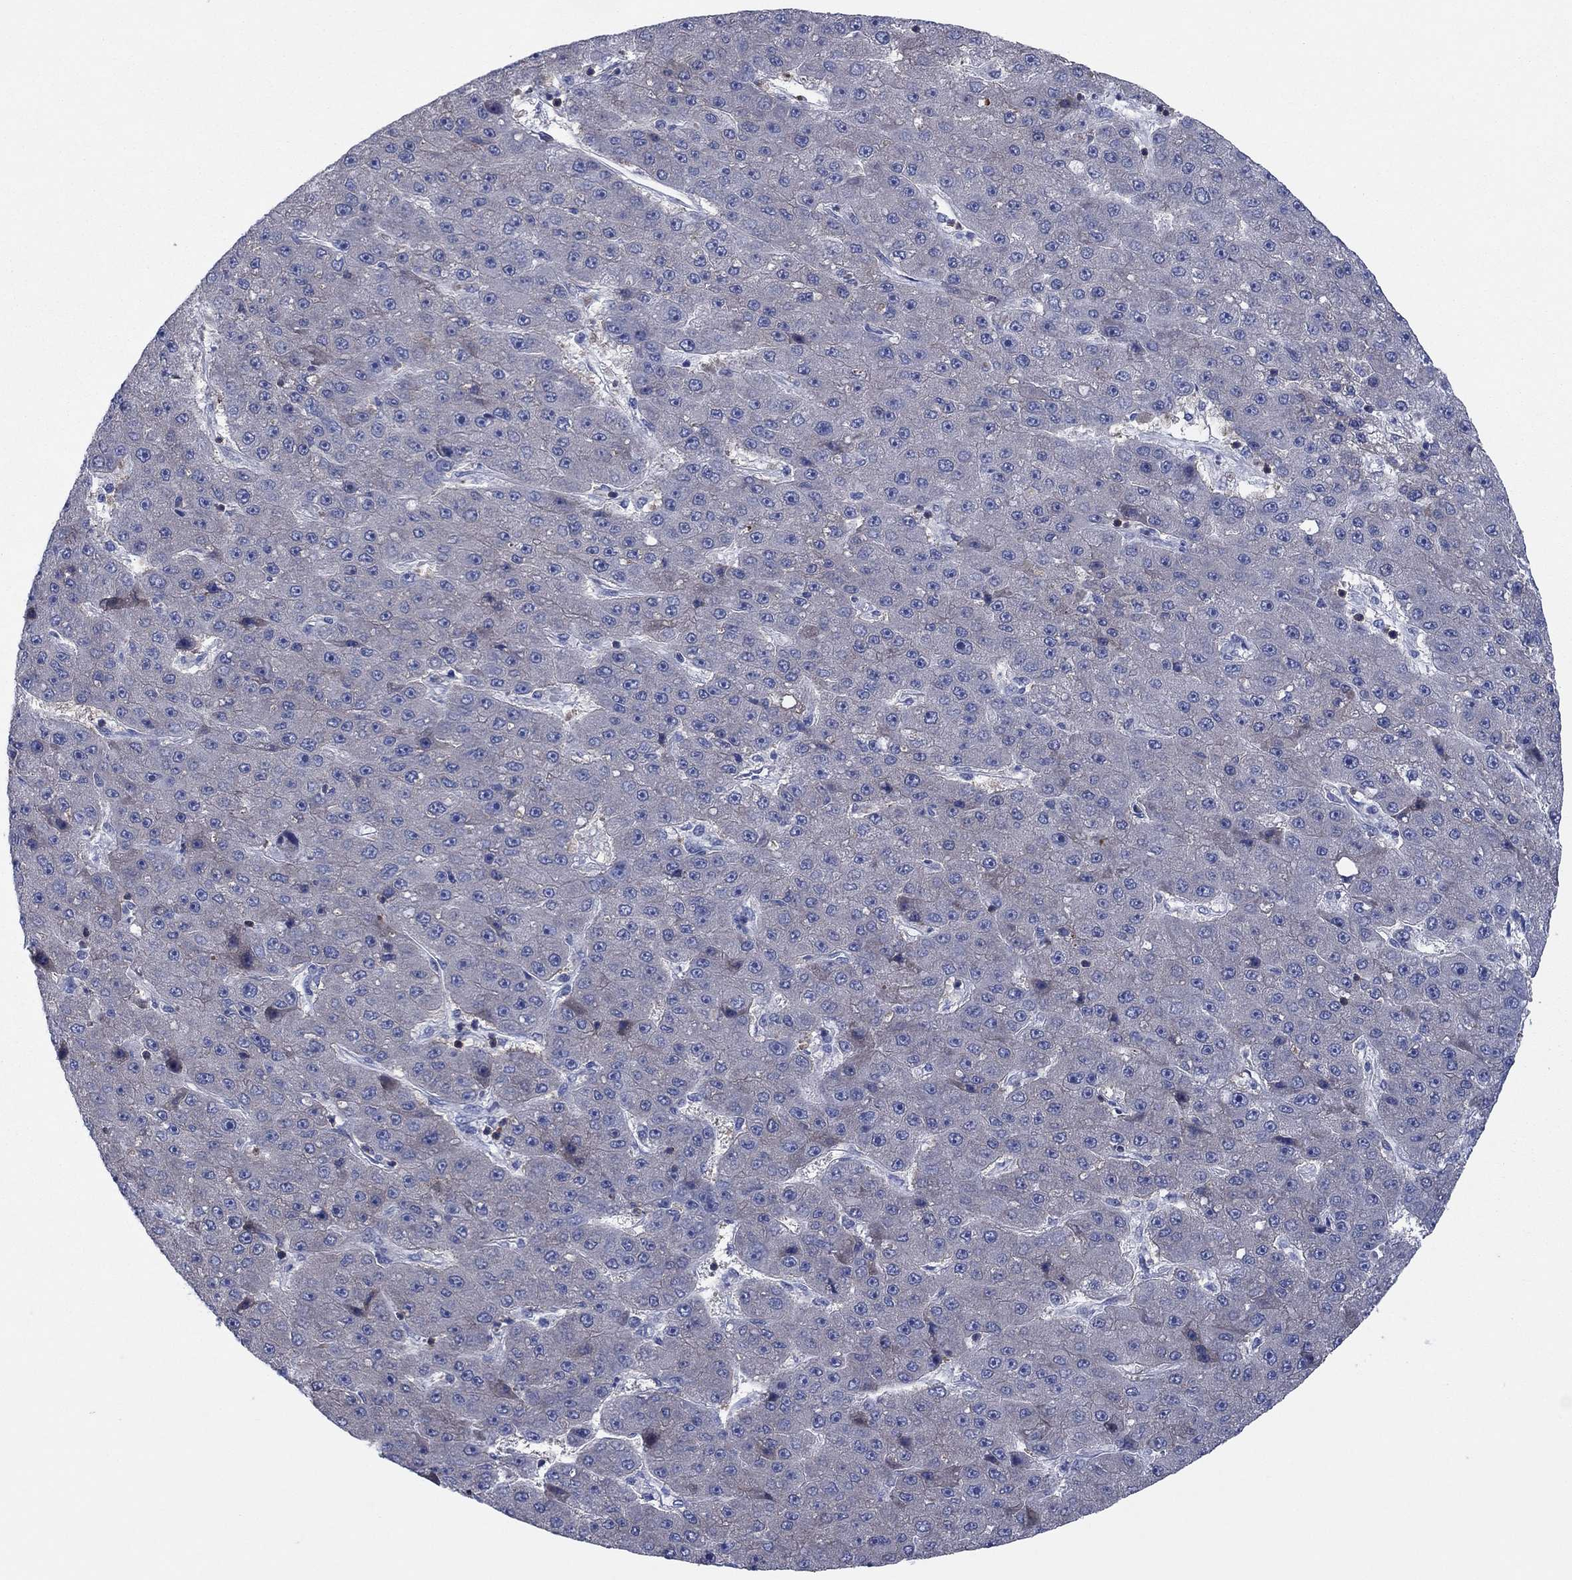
{"staining": {"intensity": "moderate", "quantity": "<25%", "location": "cytoplasmic/membranous"}, "tissue": "liver cancer", "cell_type": "Tumor cells", "image_type": "cancer", "snomed": [{"axis": "morphology", "description": "Carcinoma, Hepatocellular, NOS"}, {"axis": "topography", "description": "Liver"}], "caption": "Liver hepatocellular carcinoma stained with a brown dye demonstrates moderate cytoplasmic/membranous positive positivity in about <25% of tumor cells.", "gene": "PVR", "patient": {"sex": "male", "age": 67}}